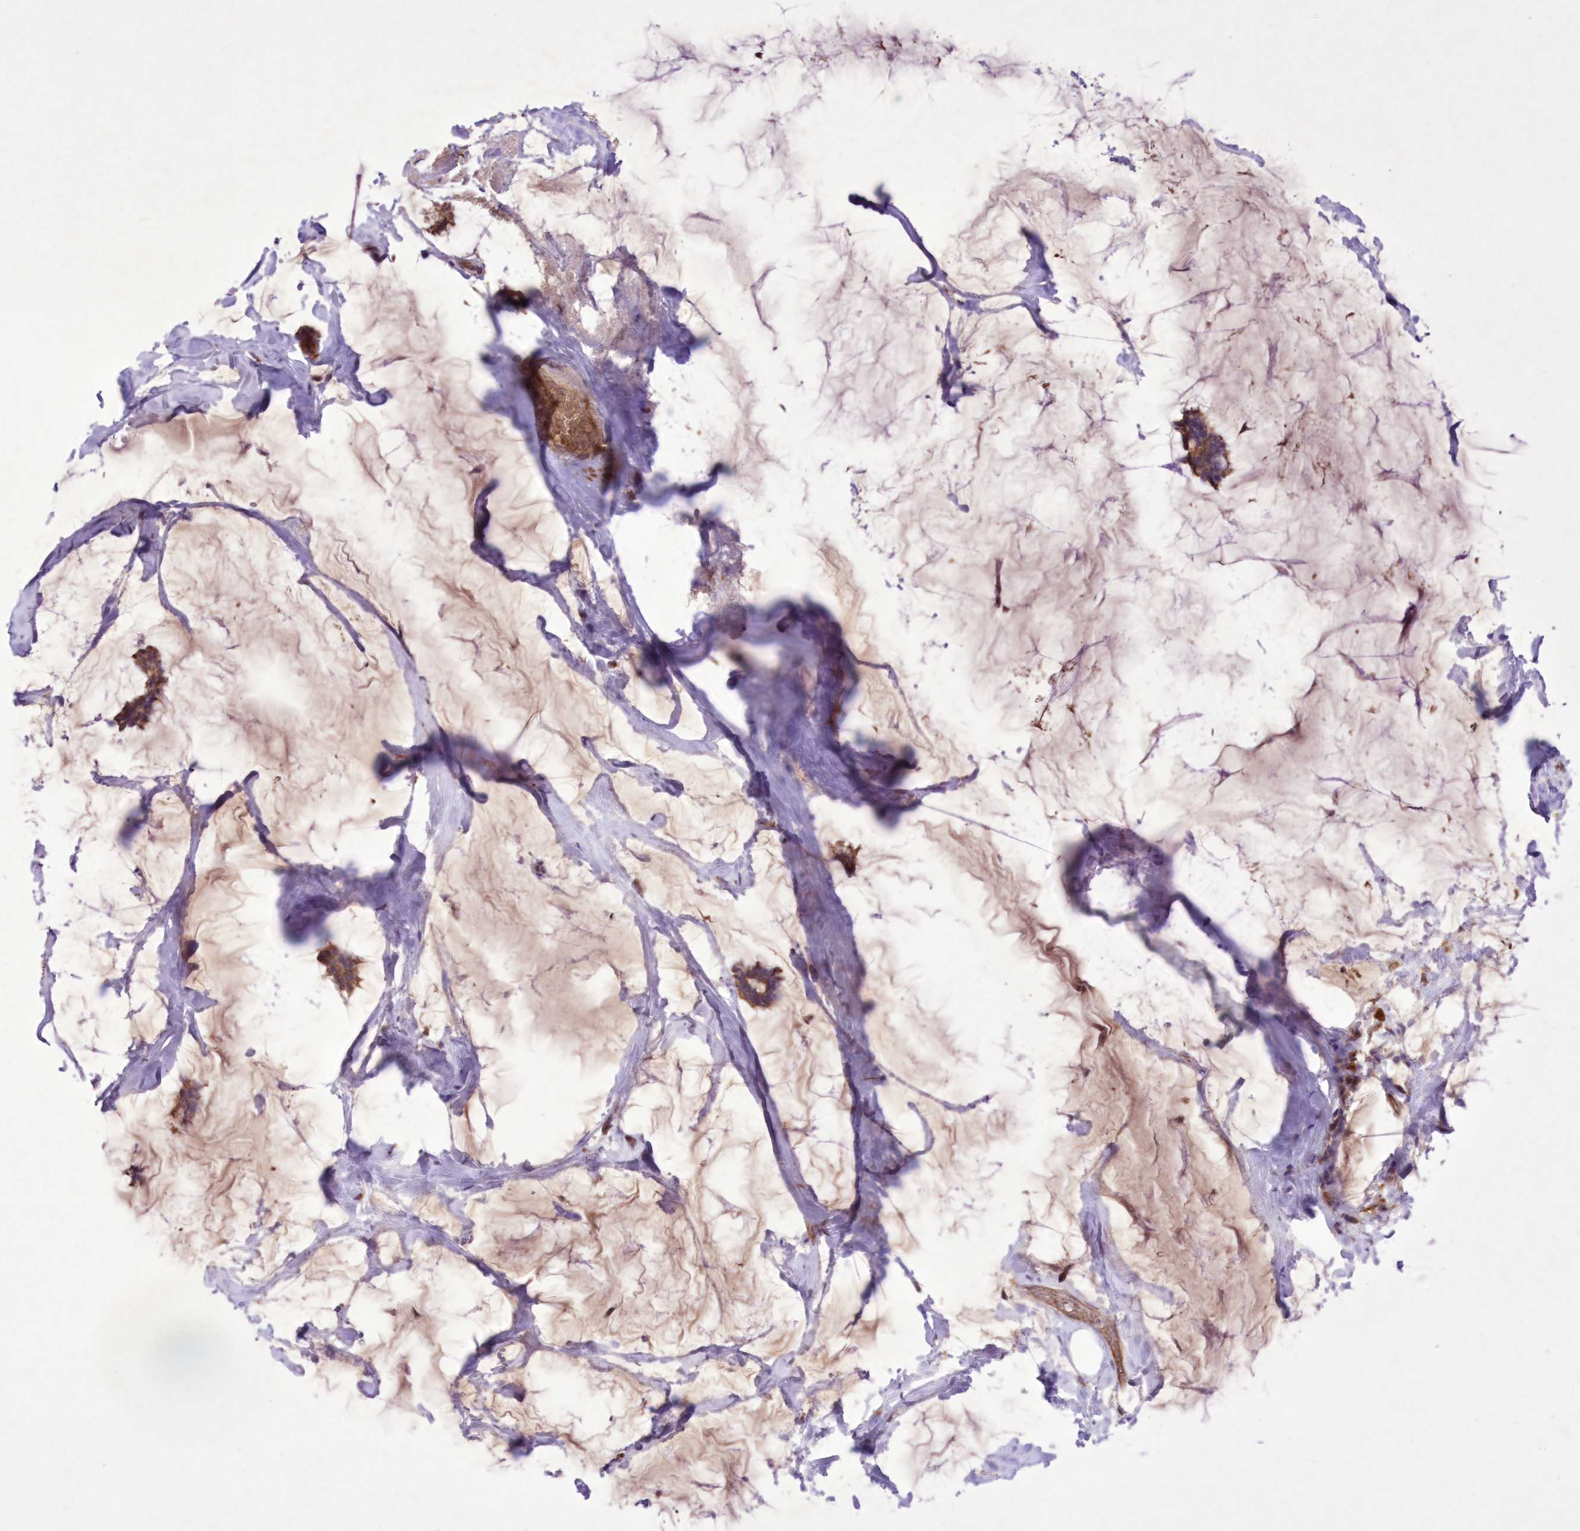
{"staining": {"intensity": "moderate", "quantity": ">75%", "location": "cytoplasmic/membranous"}, "tissue": "breast cancer", "cell_type": "Tumor cells", "image_type": "cancer", "snomed": [{"axis": "morphology", "description": "Duct carcinoma"}, {"axis": "topography", "description": "Breast"}], "caption": "There is medium levels of moderate cytoplasmic/membranous expression in tumor cells of breast invasive ductal carcinoma, as demonstrated by immunohistochemical staining (brown color).", "gene": "FCHO2", "patient": {"sex": "female", "age": 93}}